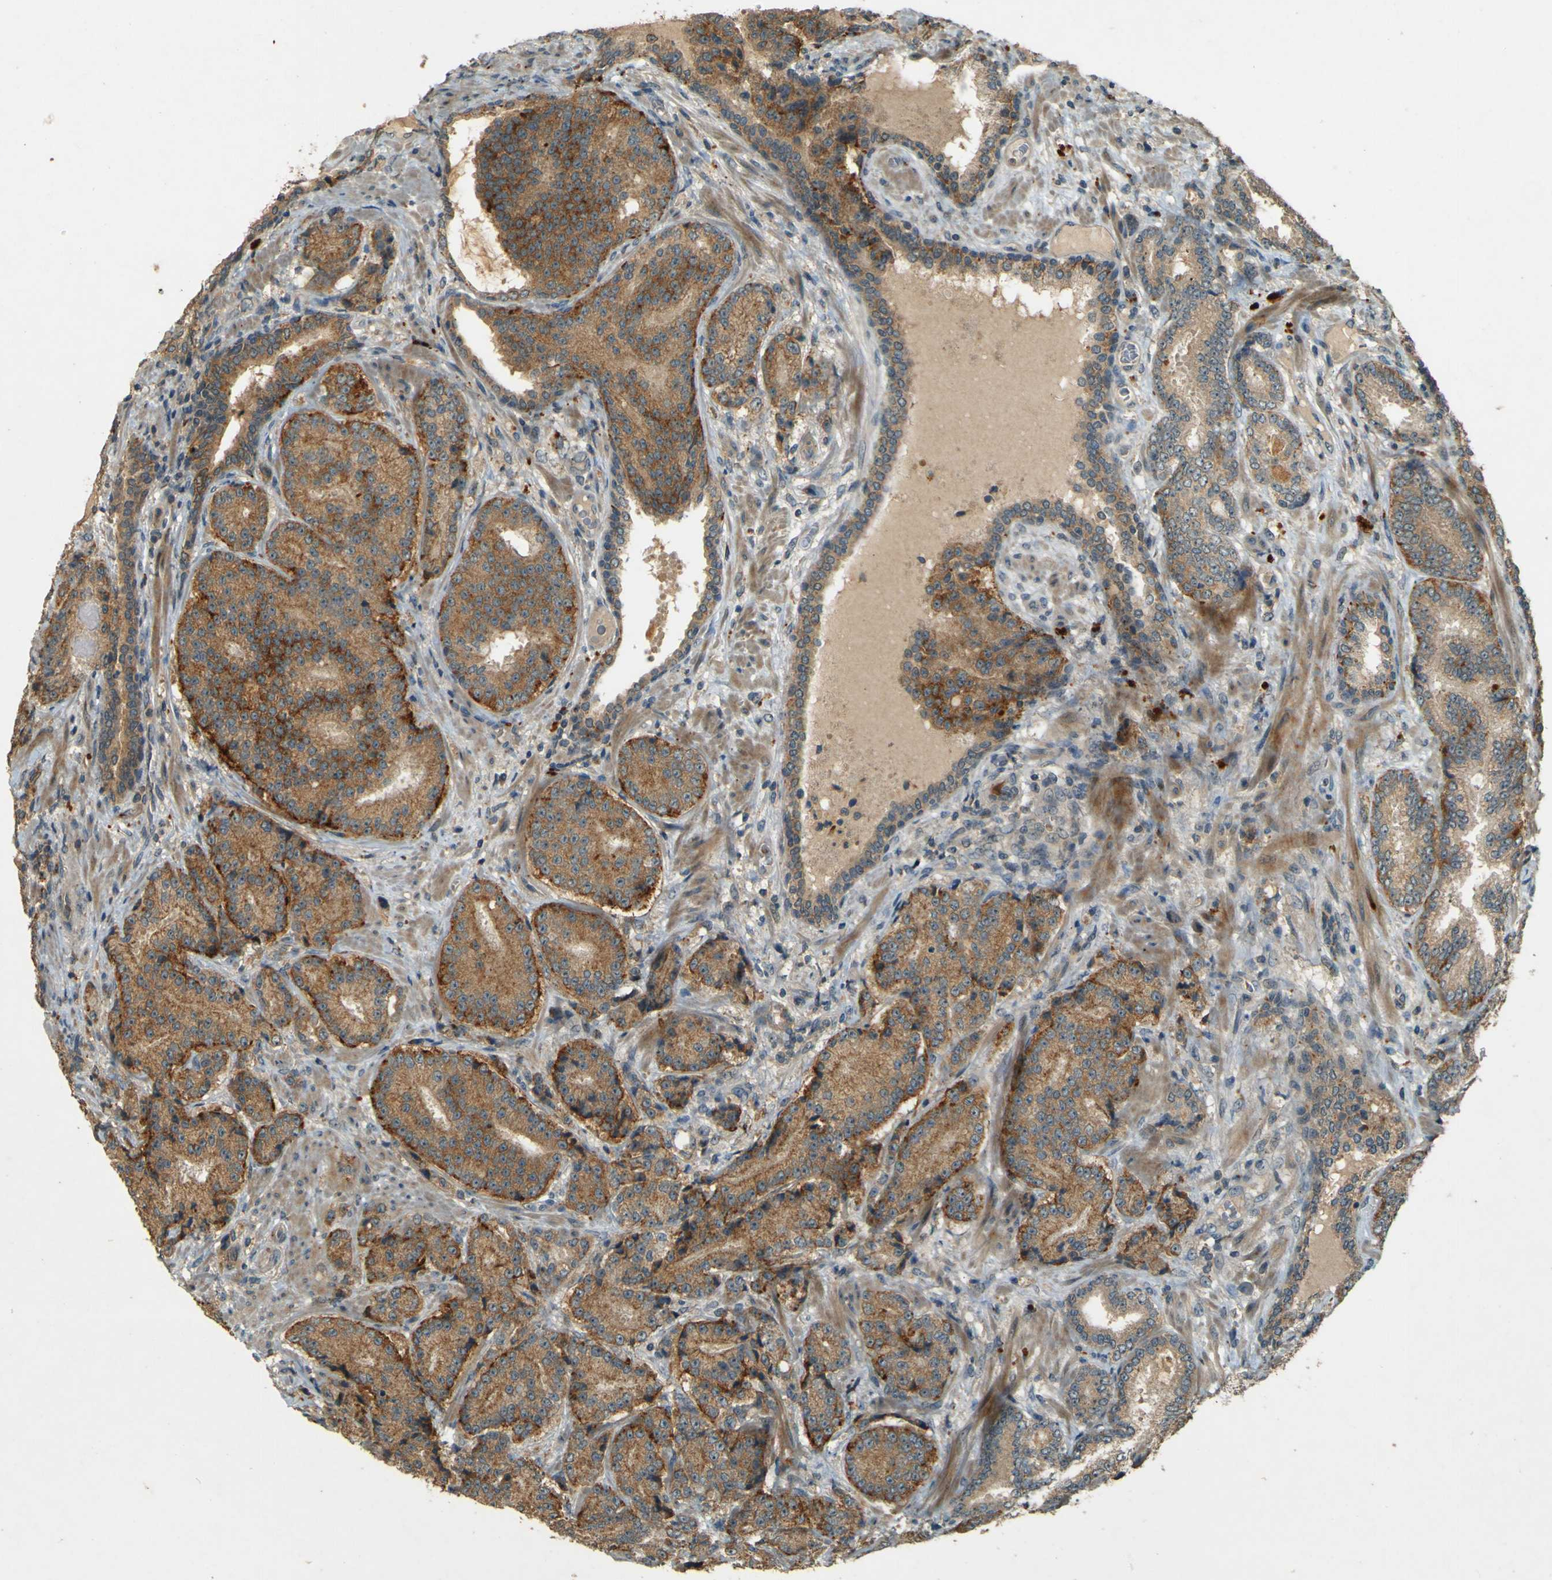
{"staining": {"intensity": "moderate", "quantity": ">75%", "location": "cytoplasmic/membranous"}, "tissue": "prostate cancer", "cell_type": "Tumor cells", "image_type": "cancer", "snomed": [{"axis": "morphology", "description": "Adenocarcinoma, High grade"}, {"axis": "topography", "description": "Prostate"}], "caption": "A micrograph of prostate high-grade adenocarcinoma stained for a protein displays moderate cytoplasmic/membranous brown staining in tumor cells.", "gene": "MPDZ", "patient": {"sex": "male", "age": 61}}